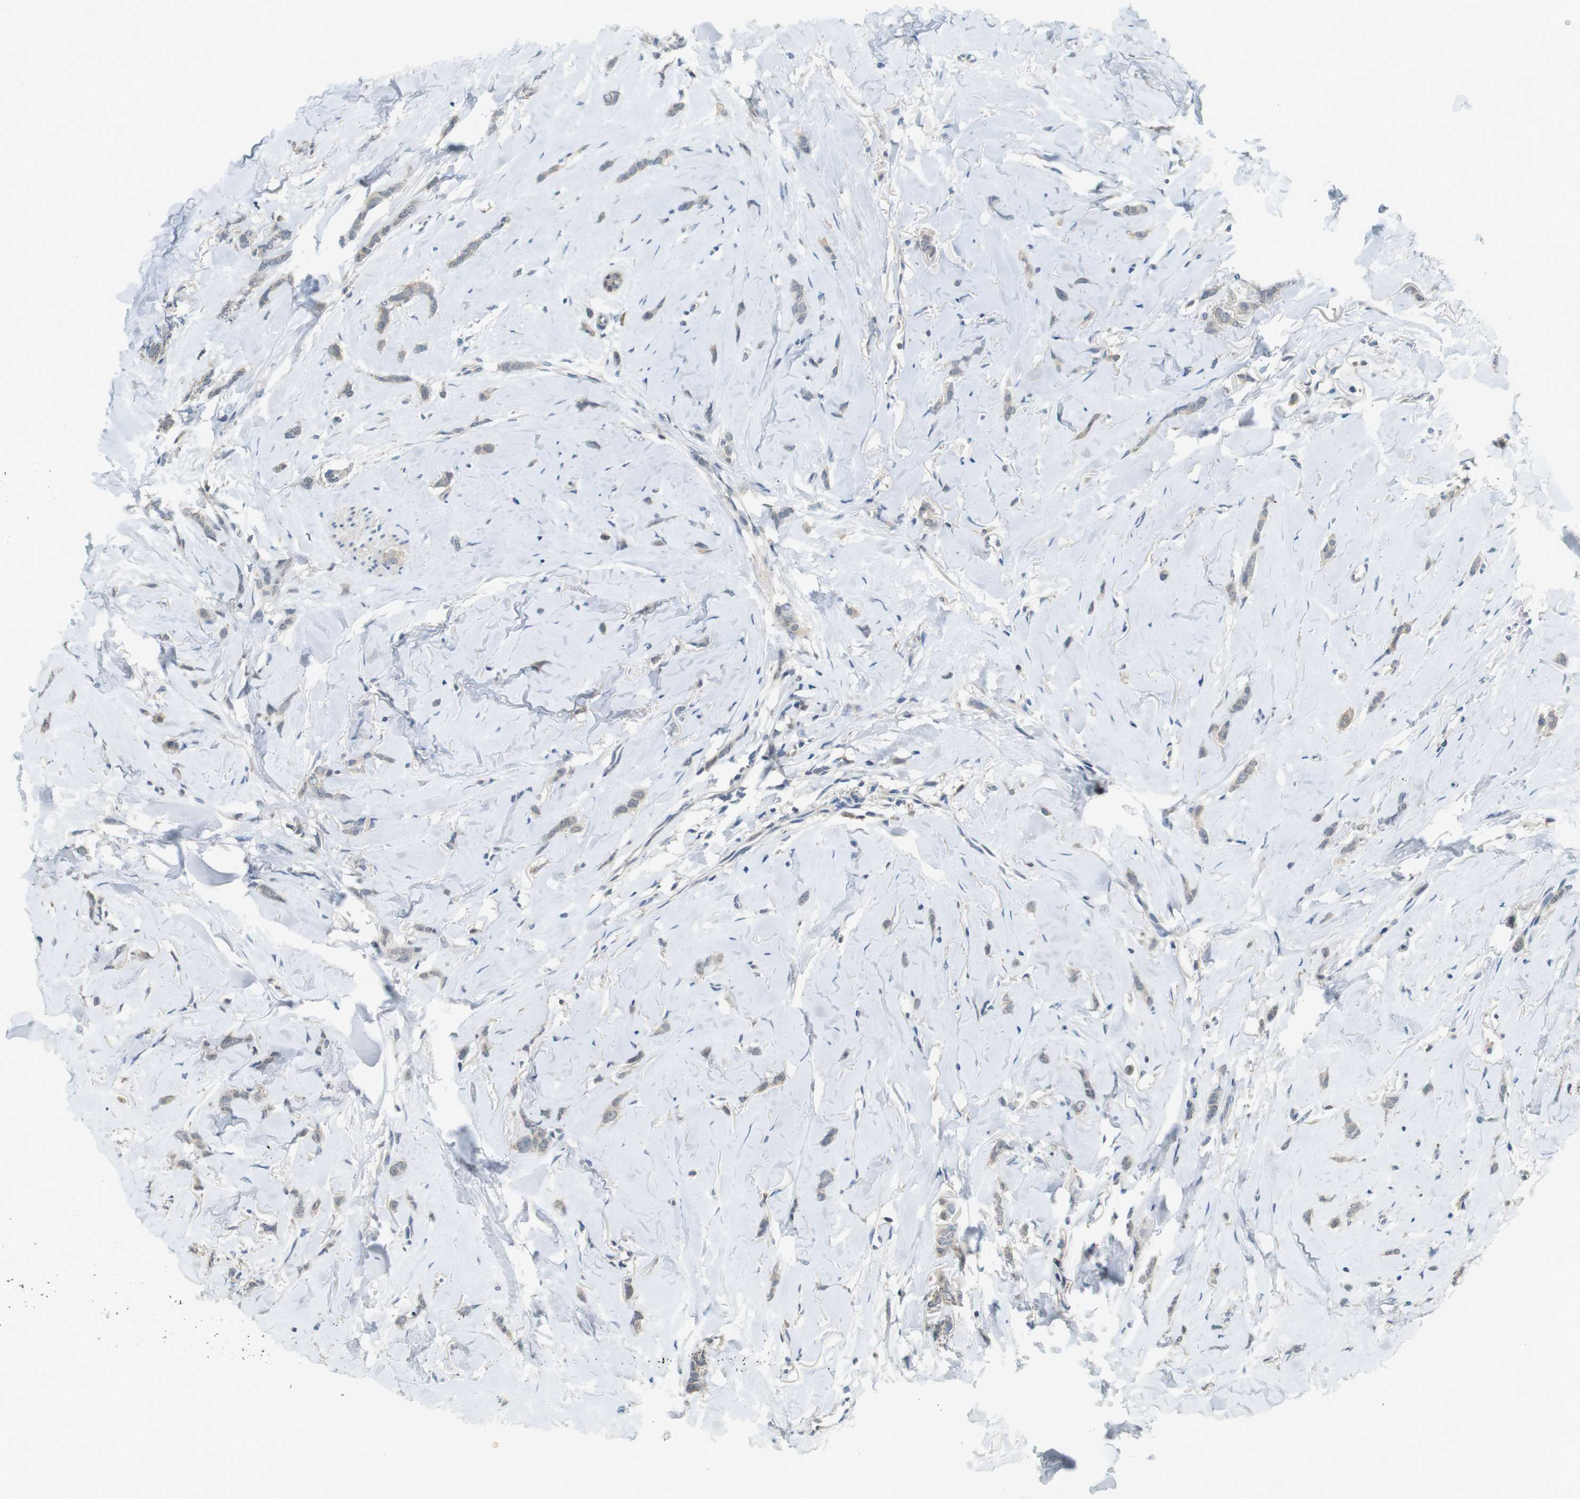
{"staining": {"intensity": "weak", "quantity": "<25%", "location": "cytoplasmic/membranous"}, "tissue": "breast cancer", "cell_type": "Tumor cells", "image_type": "cancer", "snomed": [{"axis": "morphology", "description": "Lobular carcinoma"}, {"axis": "topography", "description": "Skin"}, {"axis": "topography", "description": "Breast"}], "caption": "Breast lobular carcinoma was stained to show a protein in brown. There is no significant positivity in tumor cells. The staining is performed using DAB (3,3'-diaminobenzidine) brown chromogen with nuclei counter-stained in using hematoxylin.", "gene": "CDK14", "patient": {"sex": "female", "age": 46}}